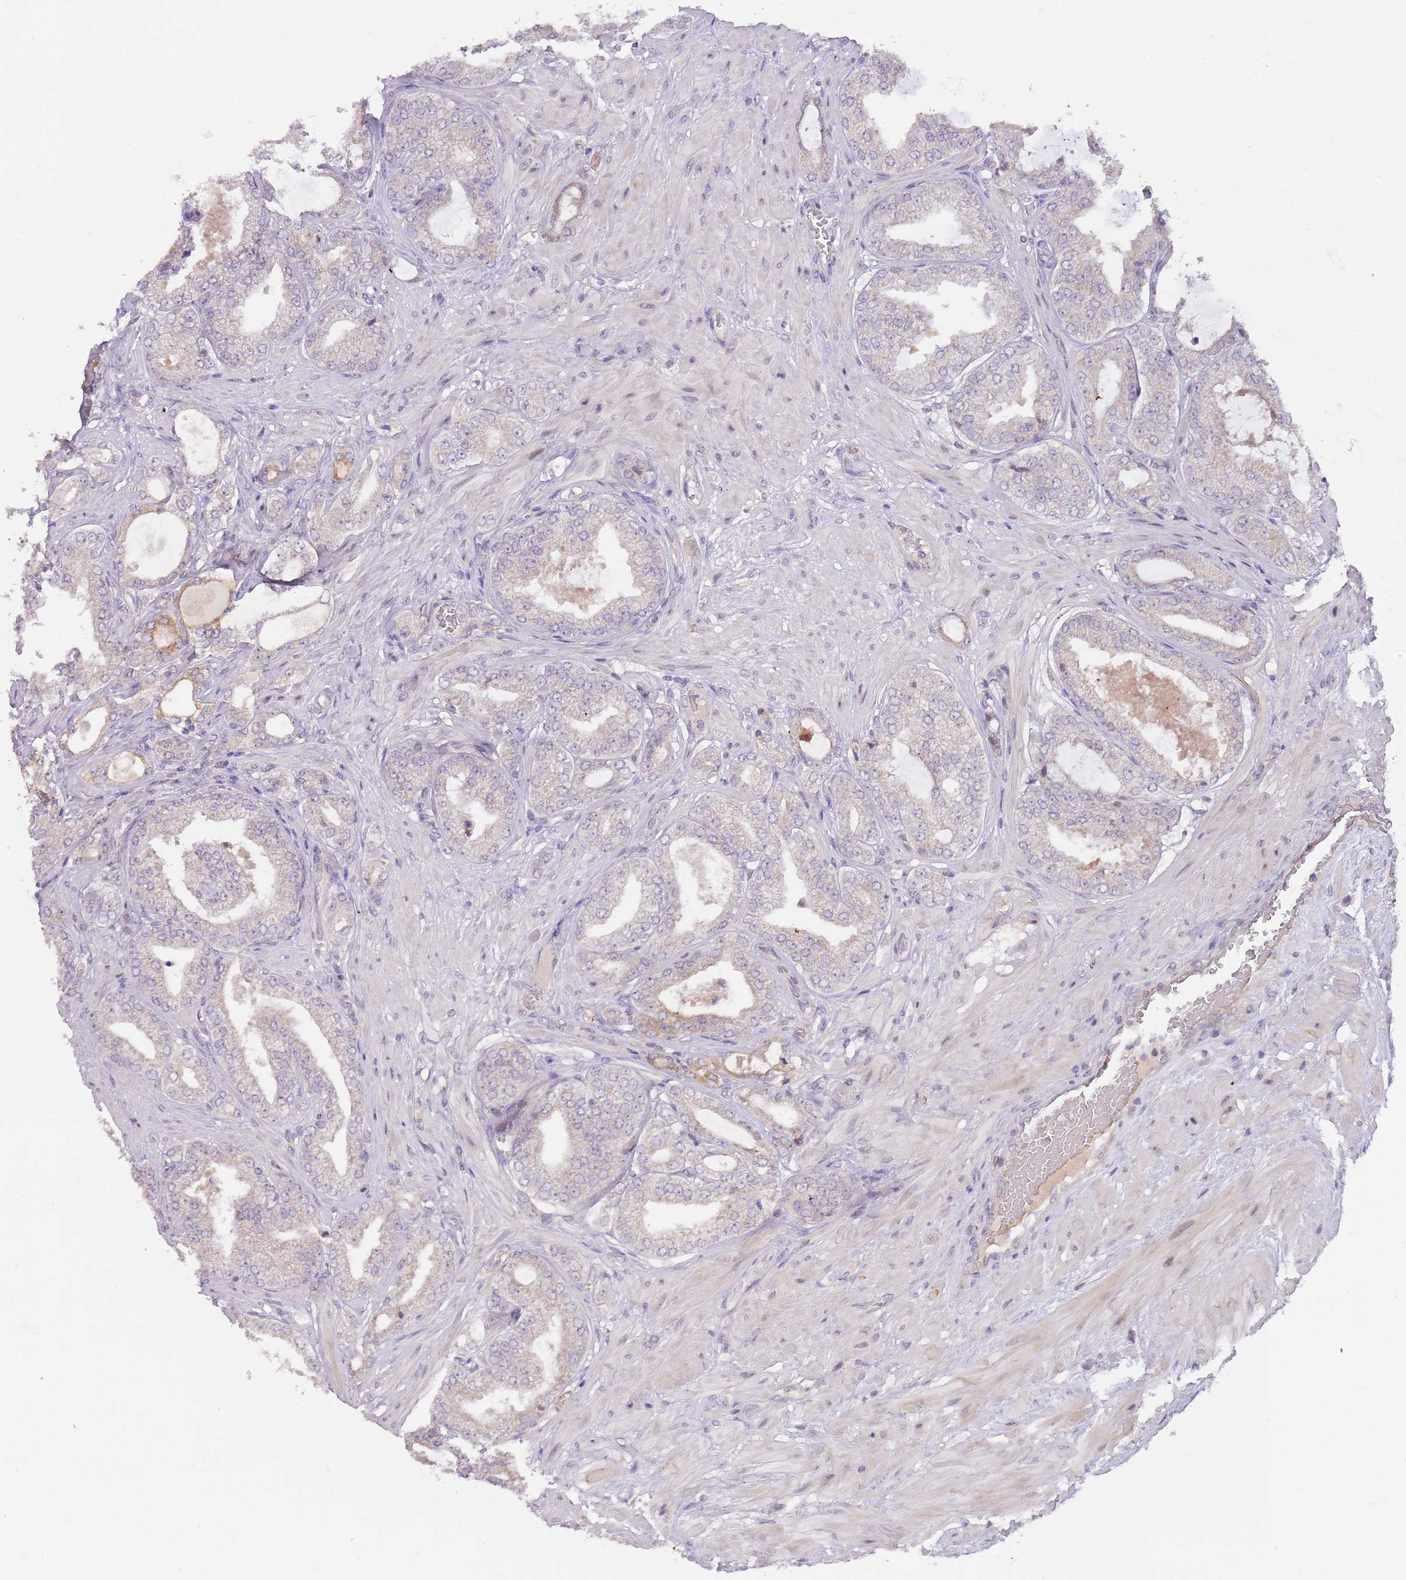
{"staining": {"intensity": "negative", "quantity": "none", "location": "none"}, "tissue": "prostate cancer", "cell_type": "Tumor cells", "image_type": "cancer", "snomed": [{"axis": "morphology", "description": "Adenocarcinoma, Low grade"}, {"axis": "topography", "description": "Prostate"}], "caption": "Human prostate low-grade adenocarcinoma stained for a protein using IHC exhibits no positivity in tumor cells.", "gene": "AP1S2", "patient": {"sex": "male", "age": 63}}